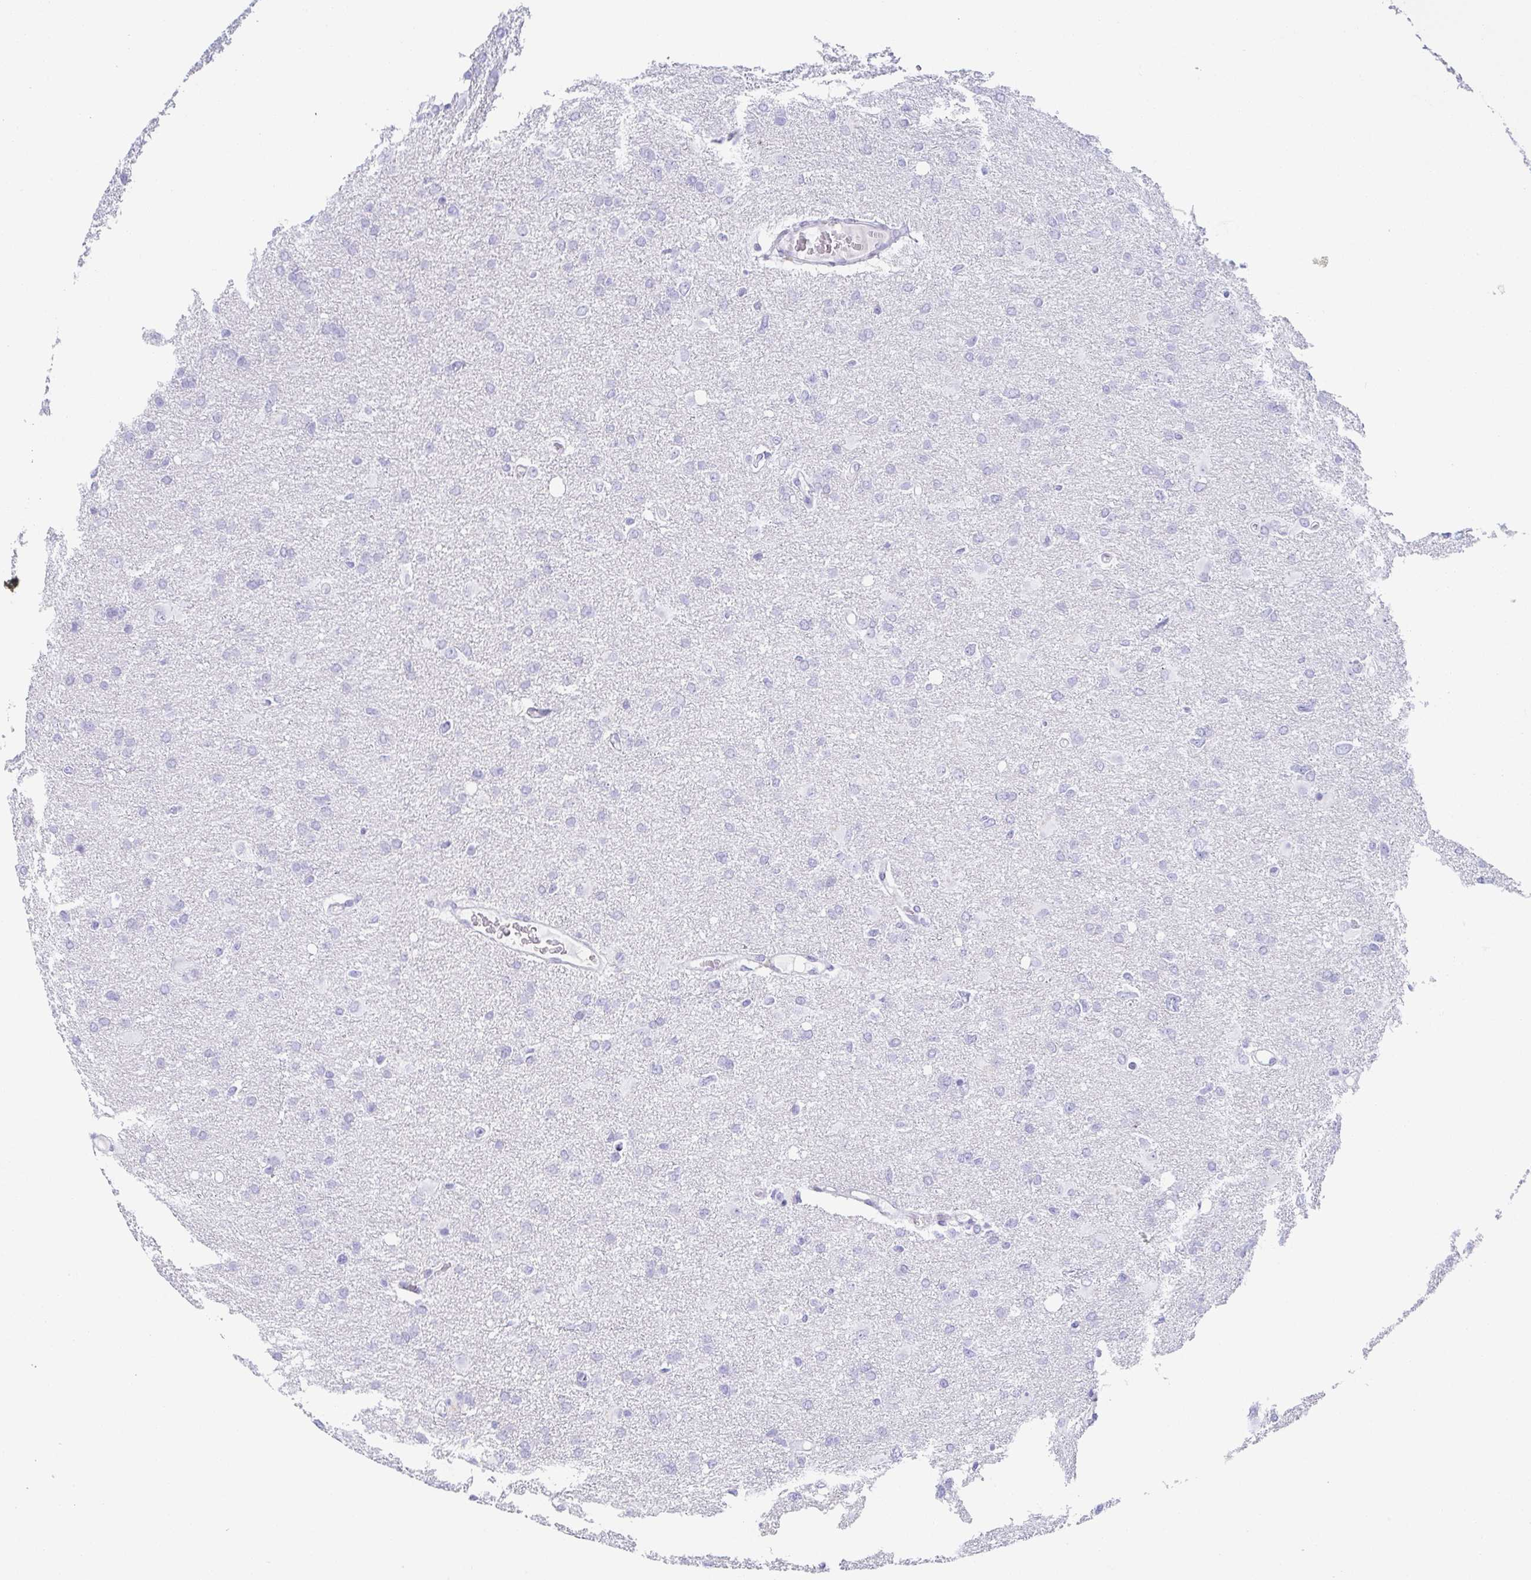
{"staining": {"intensity": "negative", "quantity": "none", "location": "none"}, "tissue": "glioma", "cell_type": "Tumor cells", "image_type": "cancer", "snomed": [{"axis": "morphology", "description": "Glioma, malignant, High grade"}, {"axis": "topography", "description": "Brain"}], "caption": "Image shows no protein expression in tumor cells of malignant glioma (high-grade) tissue. Nuclei are stained in blue.", "gene": "ZG16B", "patient": {"sex": "male", "age": 53}}